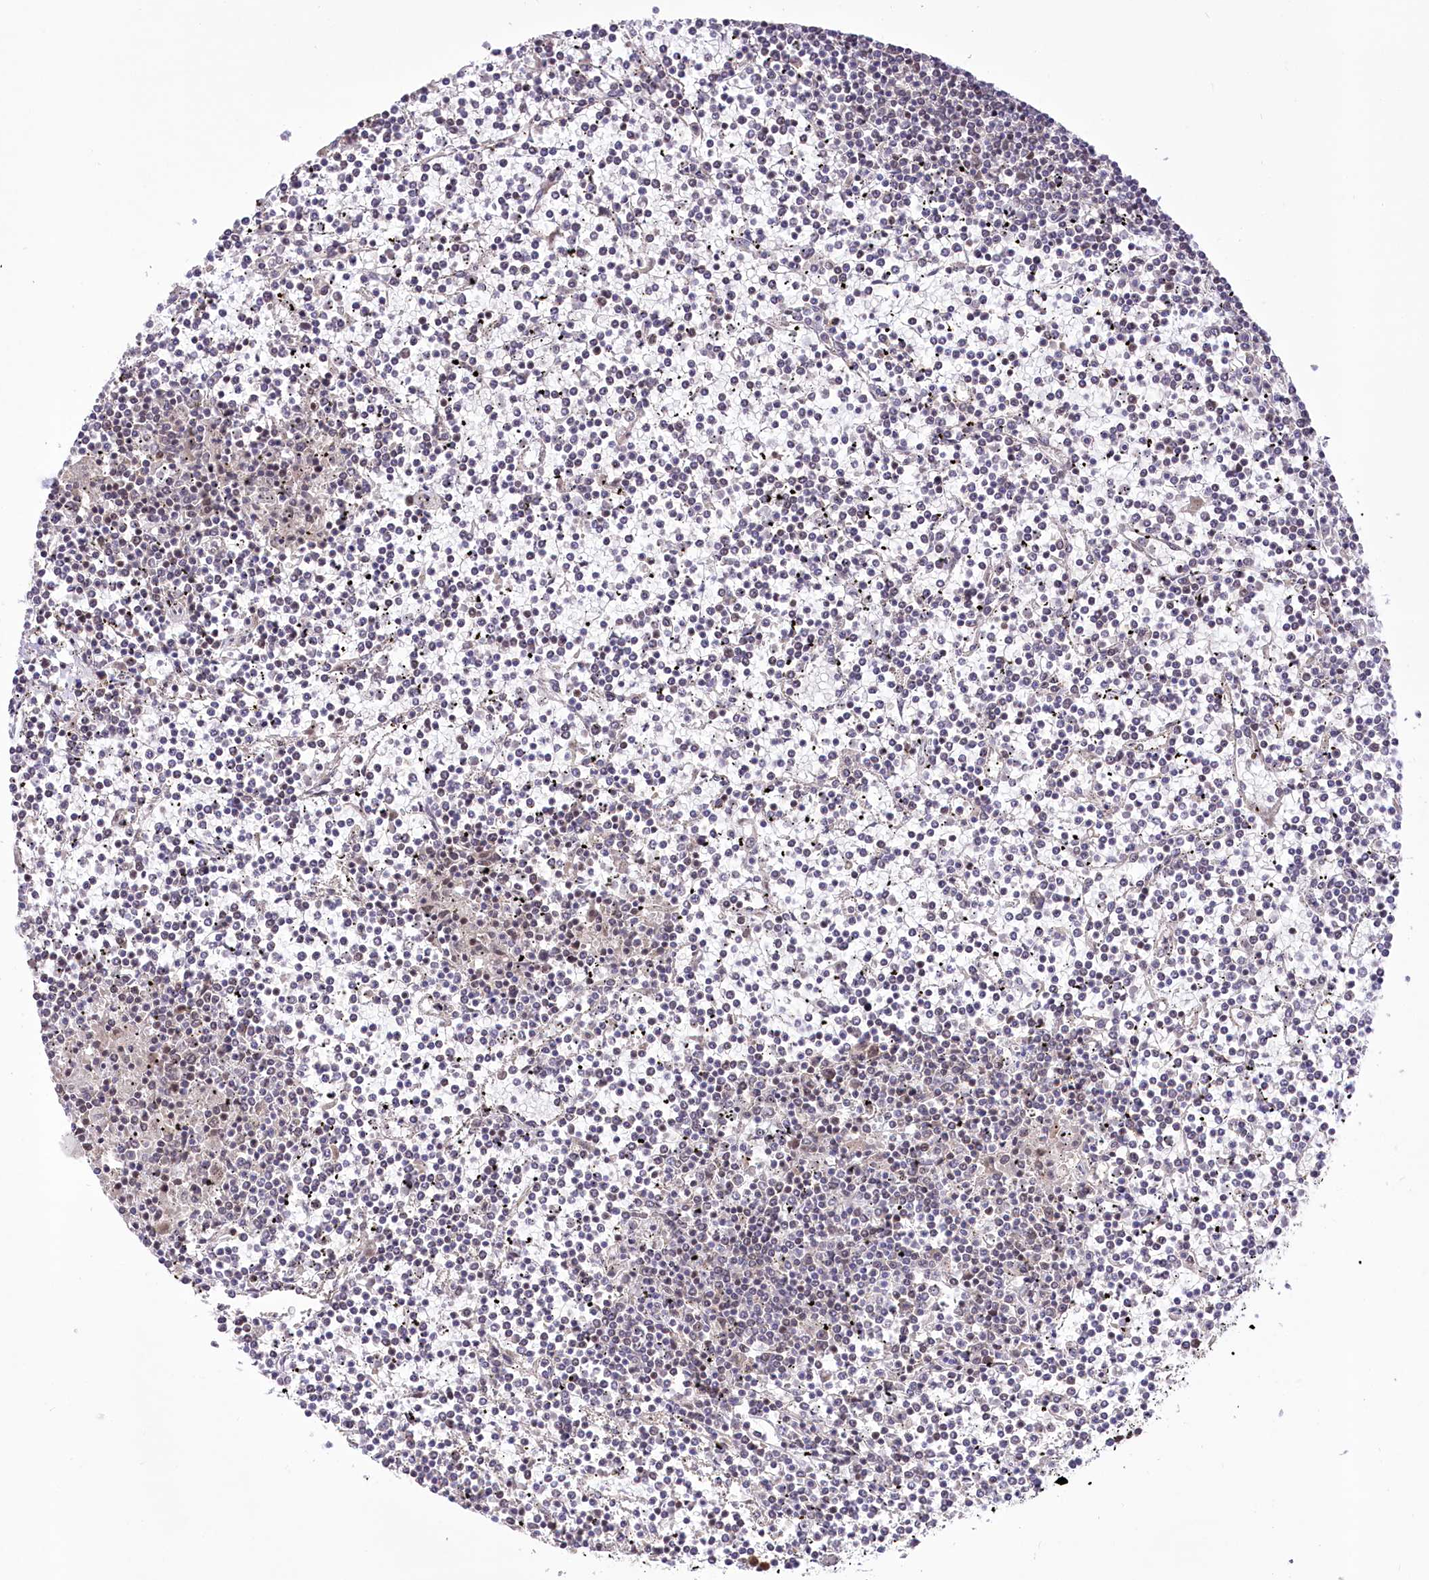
{"staining": {"intensity": "weak", "quantity": "<25%", "location": "nuclear"}, "tissue": "lymphoma", "cell_type": "Tumor cells", "image_type": "cancer", "snomed": [{"axis": "morphology", "description": "Malignant lymphoma, non-Hodgkin's type, Low grade"}, {"axis": "topography", "description": "Spleen"}], "caption": "This is an immunohistochemistry photomicrograph of low-grade malignant lymphoma, non-Hodgkin's type. There is no staining in tumor cells.", "gene": "ZMAT2", "patient": {"sex": "female", "age": 19}}